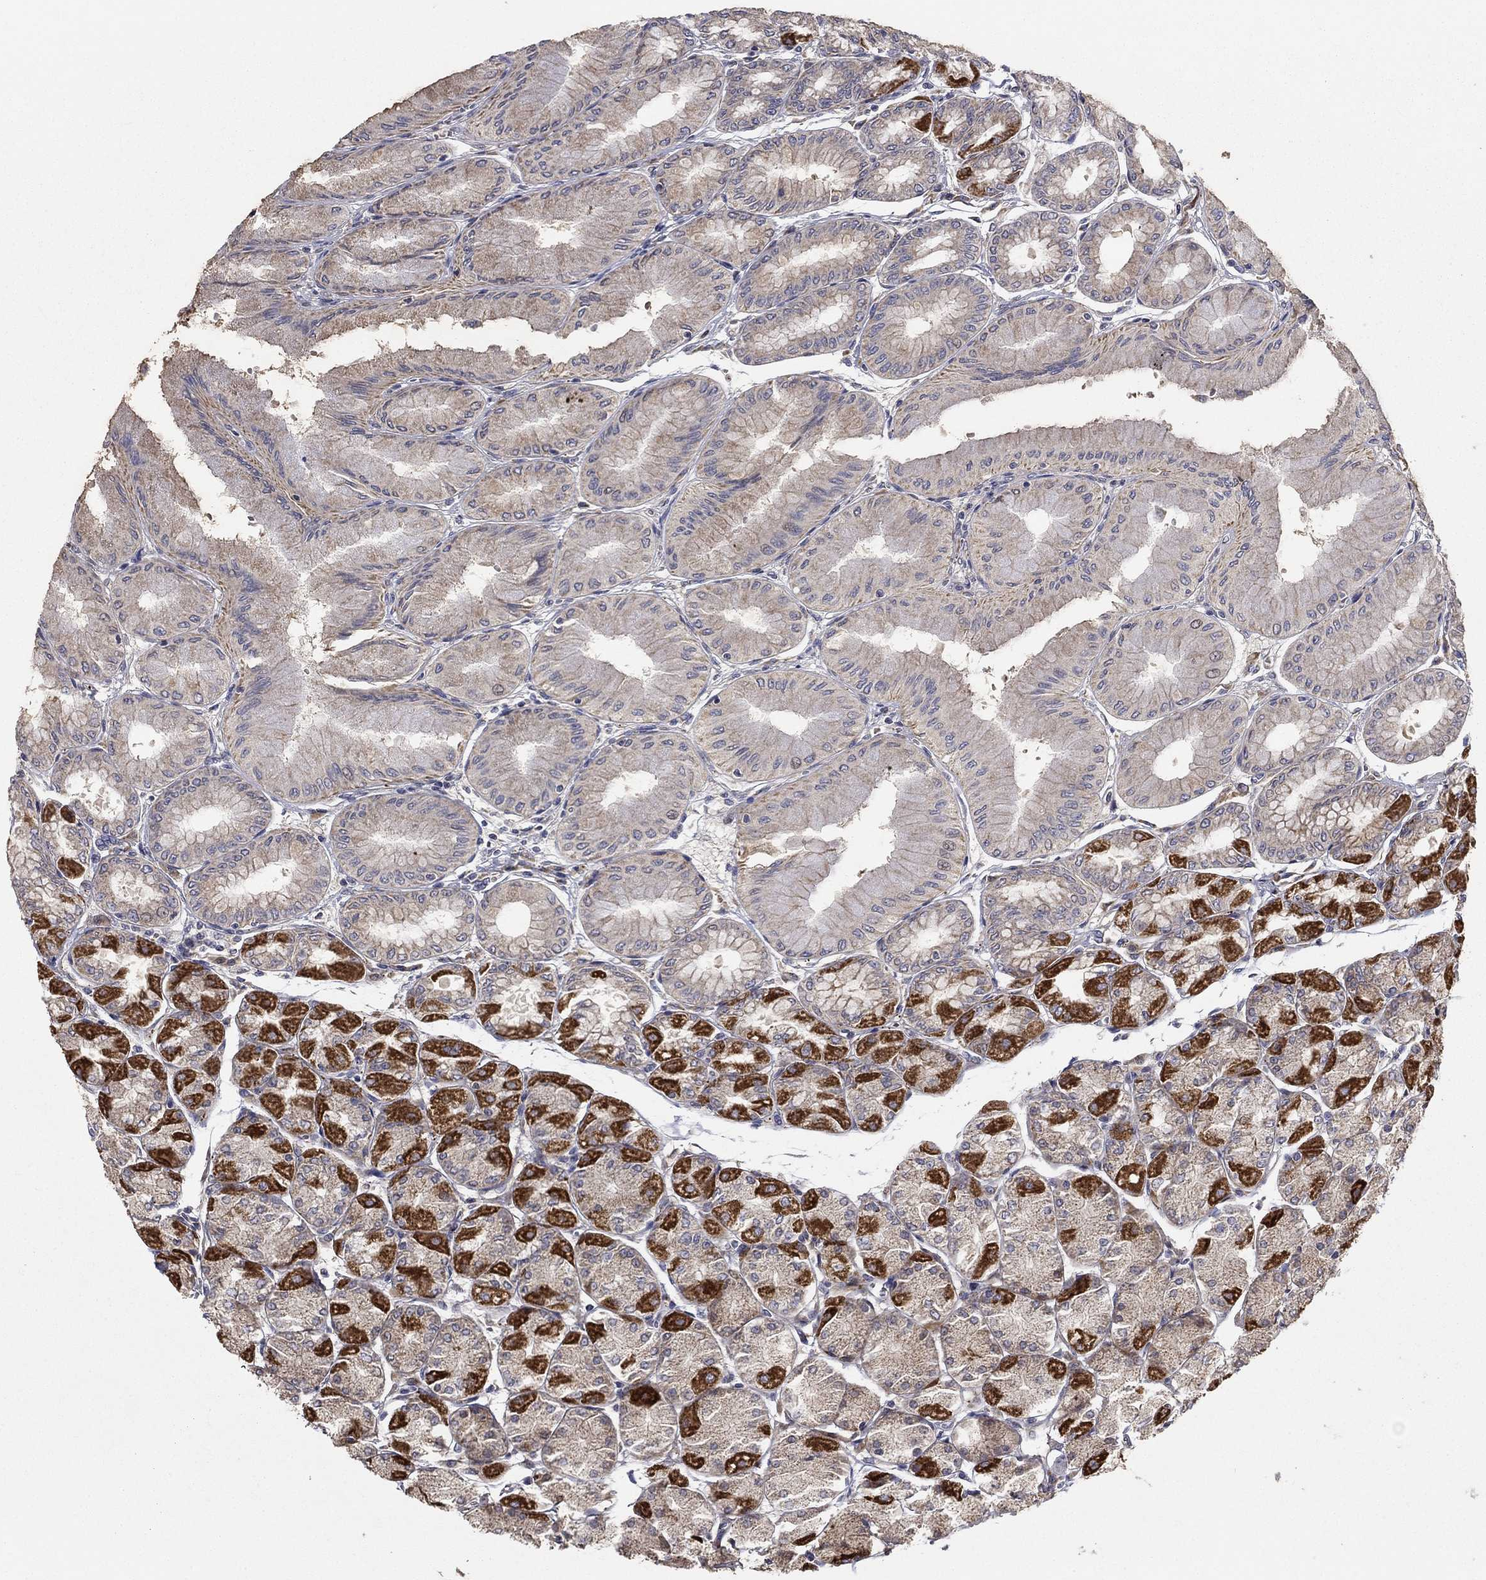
{"staining": {"intensity": "strong", "quantity": "25%-75%", "location": "cytoplasmic/membranous"}, "tissue": "stomach", "cell_type": "Glandular cells", "image_type": "normal", "snomed": [{"axis": "morphology", "description": "Normal tissue, NOS"}, {"axis": "topography", "description": "Stomach, upper"}], "caption": "About 25%-75% of glandular cells in unremarkable human stomach show strong cytoplasmic/membranous protein expression as visualized by brown immunohistochemical staining.", "gene": "MMAA", "patient": {"sex": "male", "age": 60}}